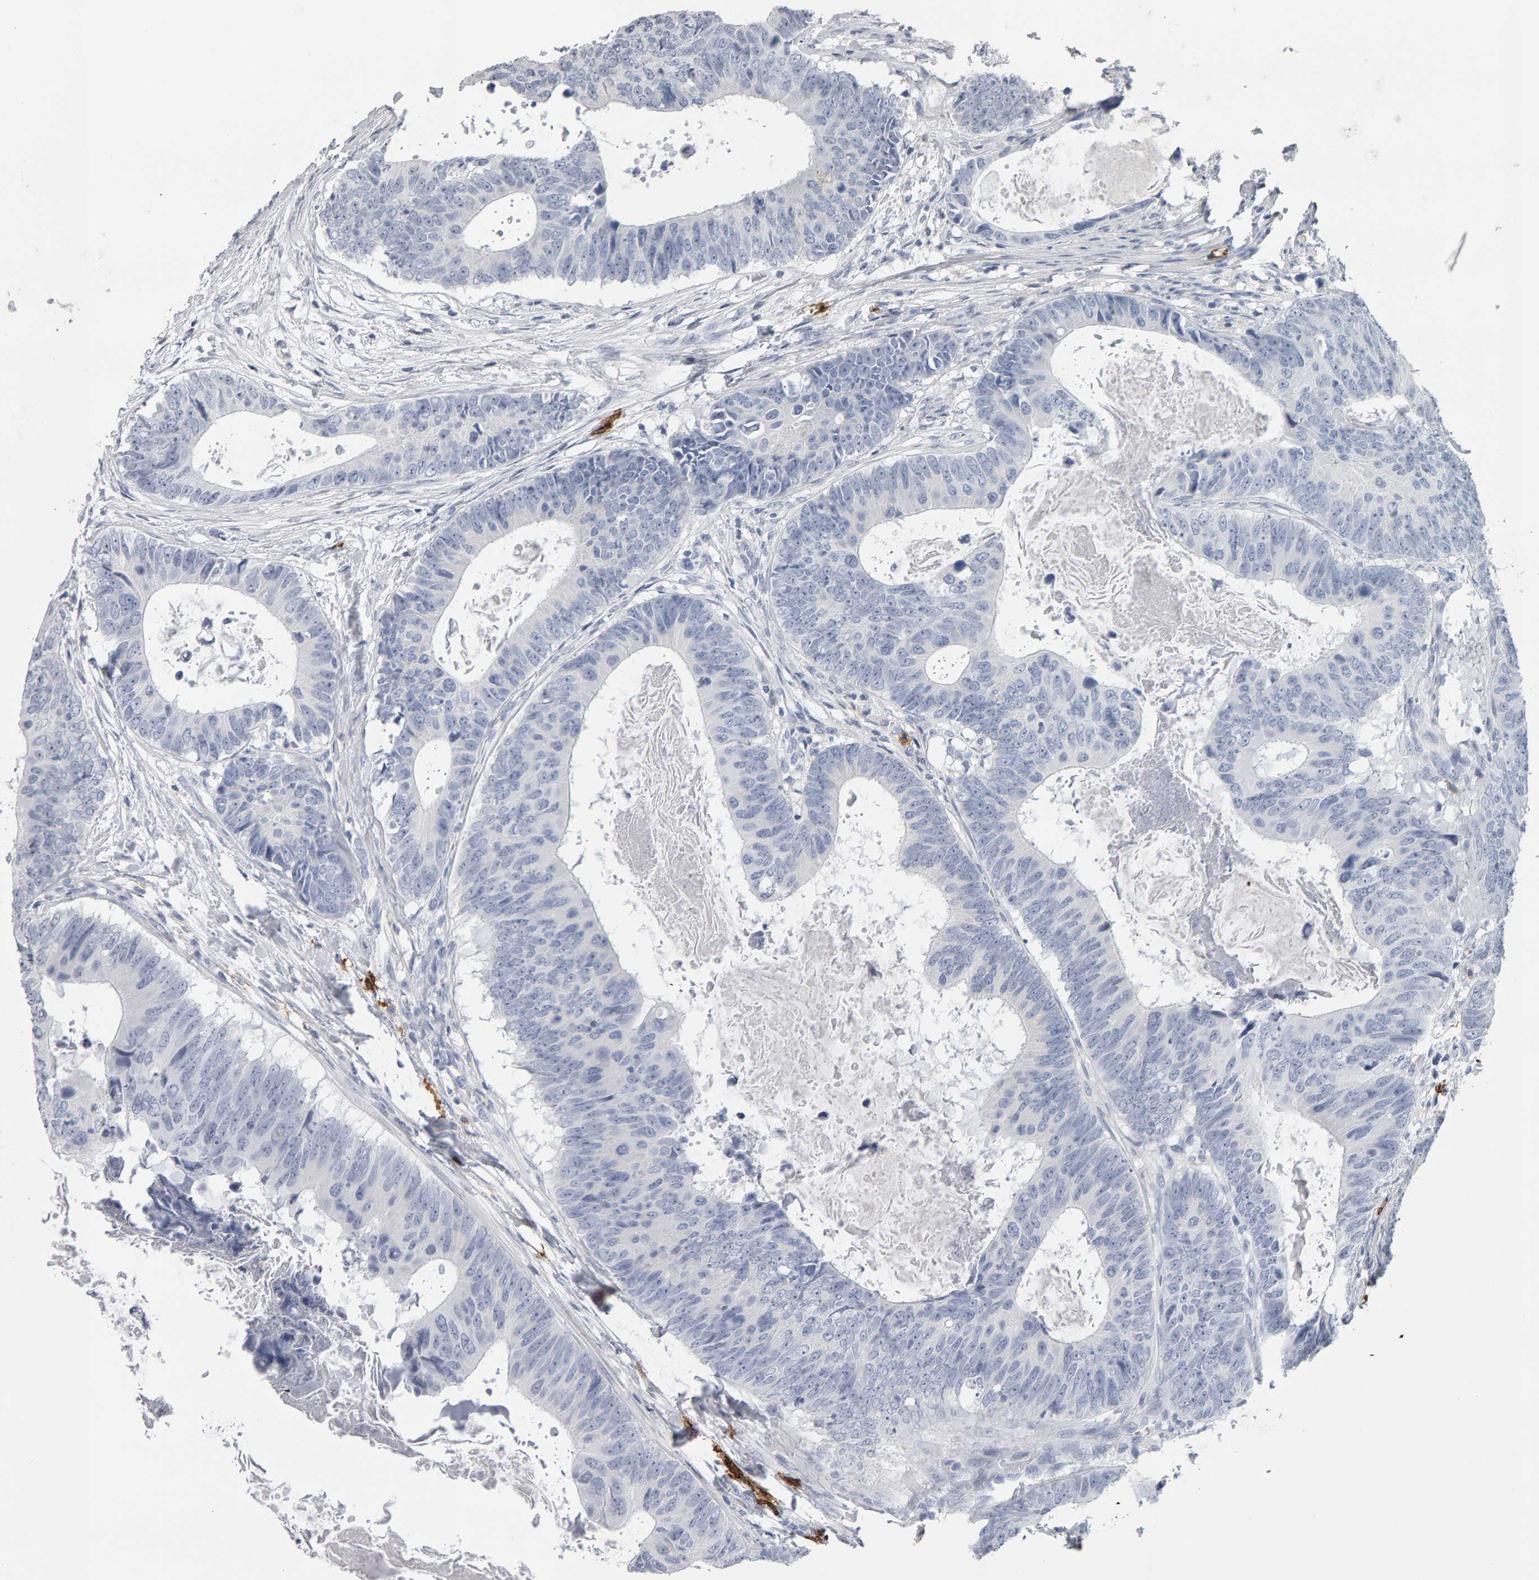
{"staining": {"intensity": "negative", "quantity": "none", "location": "none"}, "tissue": "colorectal cancer", "cell_type": "Tumor cells", "image_type": "cancer", "snomed": [{"axis": "morphology", "description": "Adenocarcinoma, NOS"}, {"axis": "topography", "description": "Colon"}], "caption": "Immunohistochemical staining of human colorectal cancer reveals no significant expression in tumor cells.", "gene": "CD38", "patient": {"sex": "male", "age": 56}}